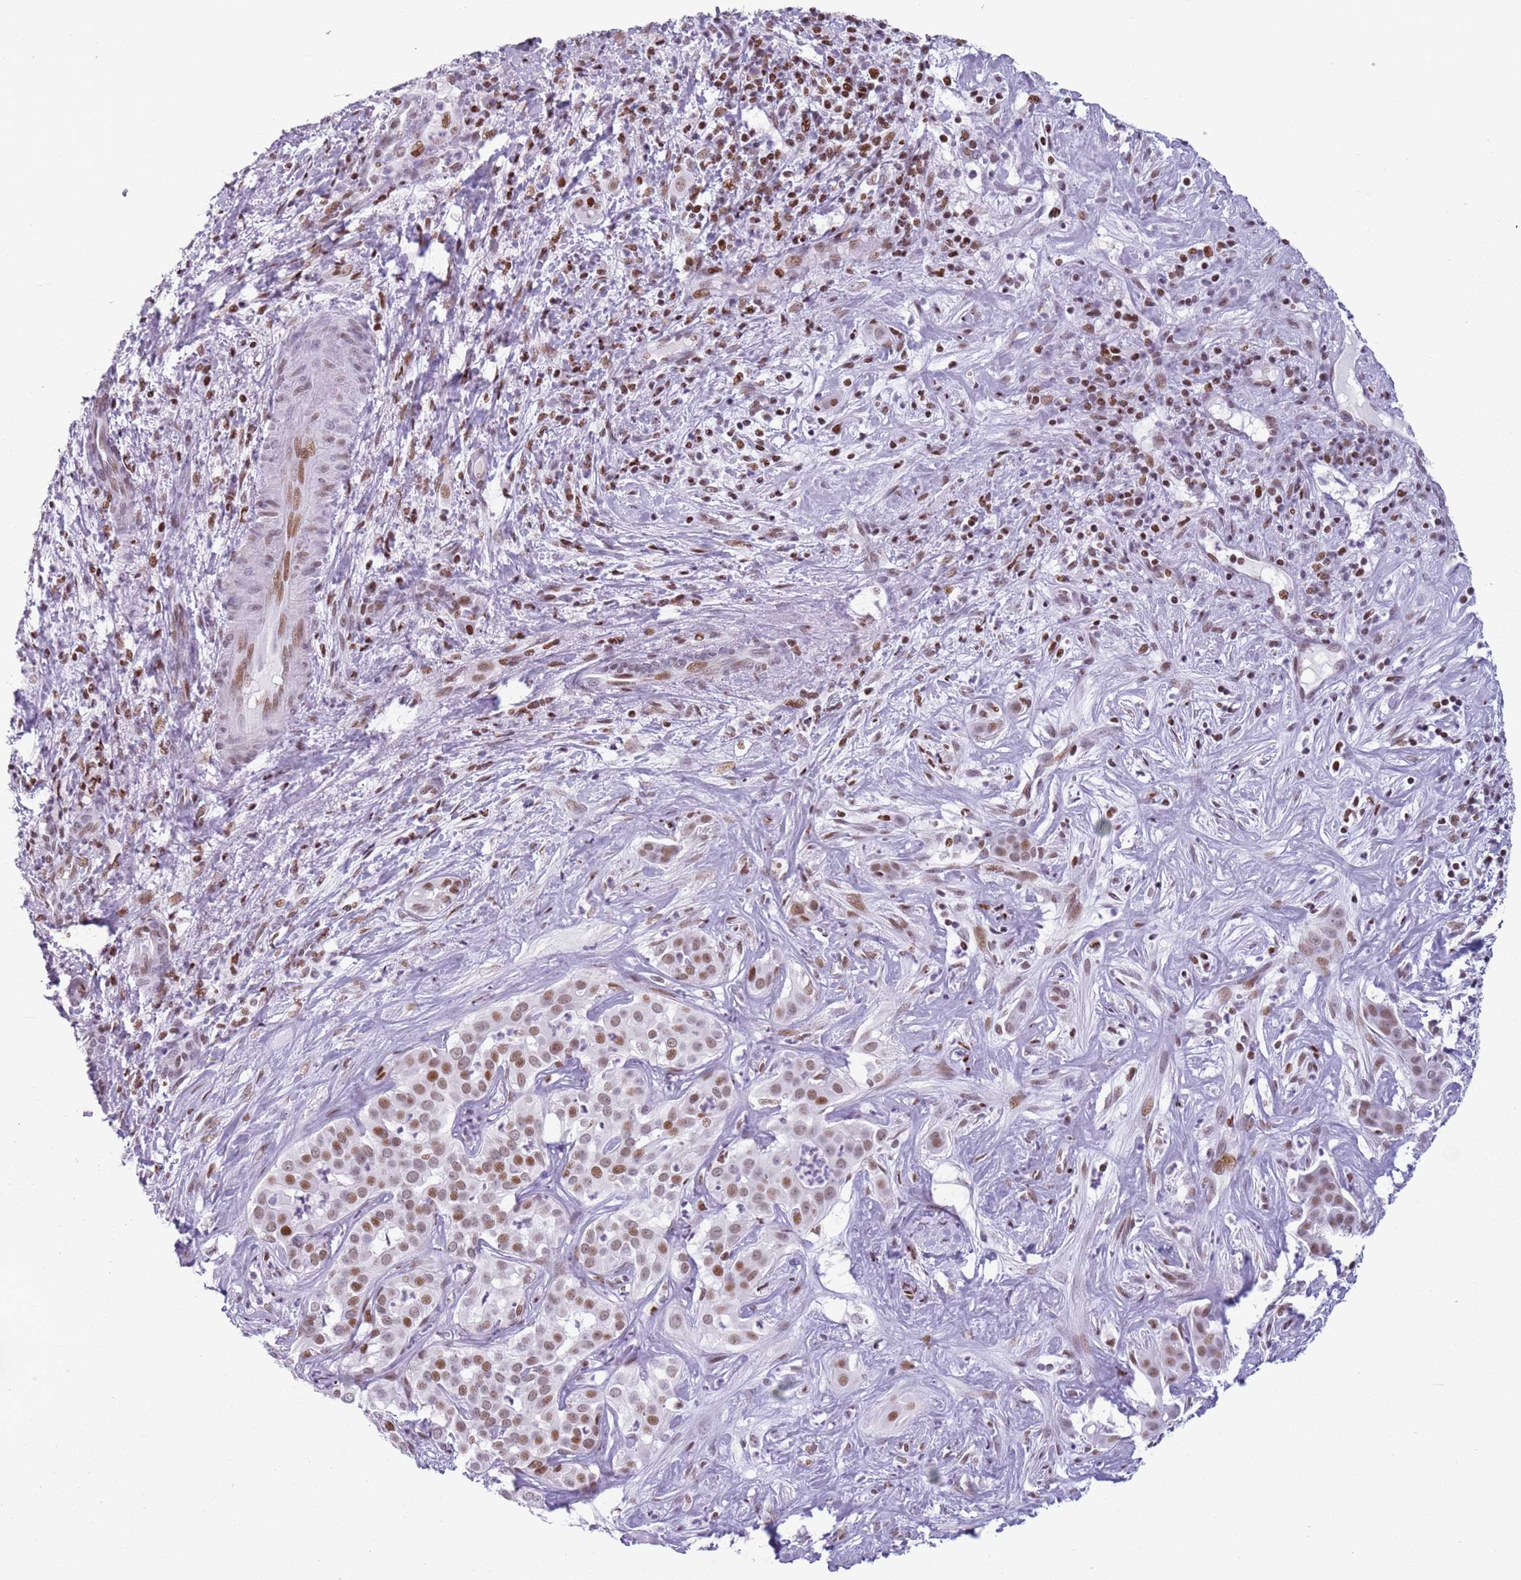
{"staining": {"intensity": "moderate", "quantity": ">75%", "location": "nuclear"}, "tissue": "liver cancer", "cell_type": "Tumor cells", "image_type": "cancer", "snomed": [{"axis": "morphology", "description": "Cholangiocarcinoma"}, {"axis": "topography", "description": "Liver"}], "caption": "The photomicrograph exhibits a brown stain indicating the presence of a protein in the nuclear of tumor cells in liver cancer.", "gene": "FAM104B", "patient": {"sex": "male", "age": 67}}